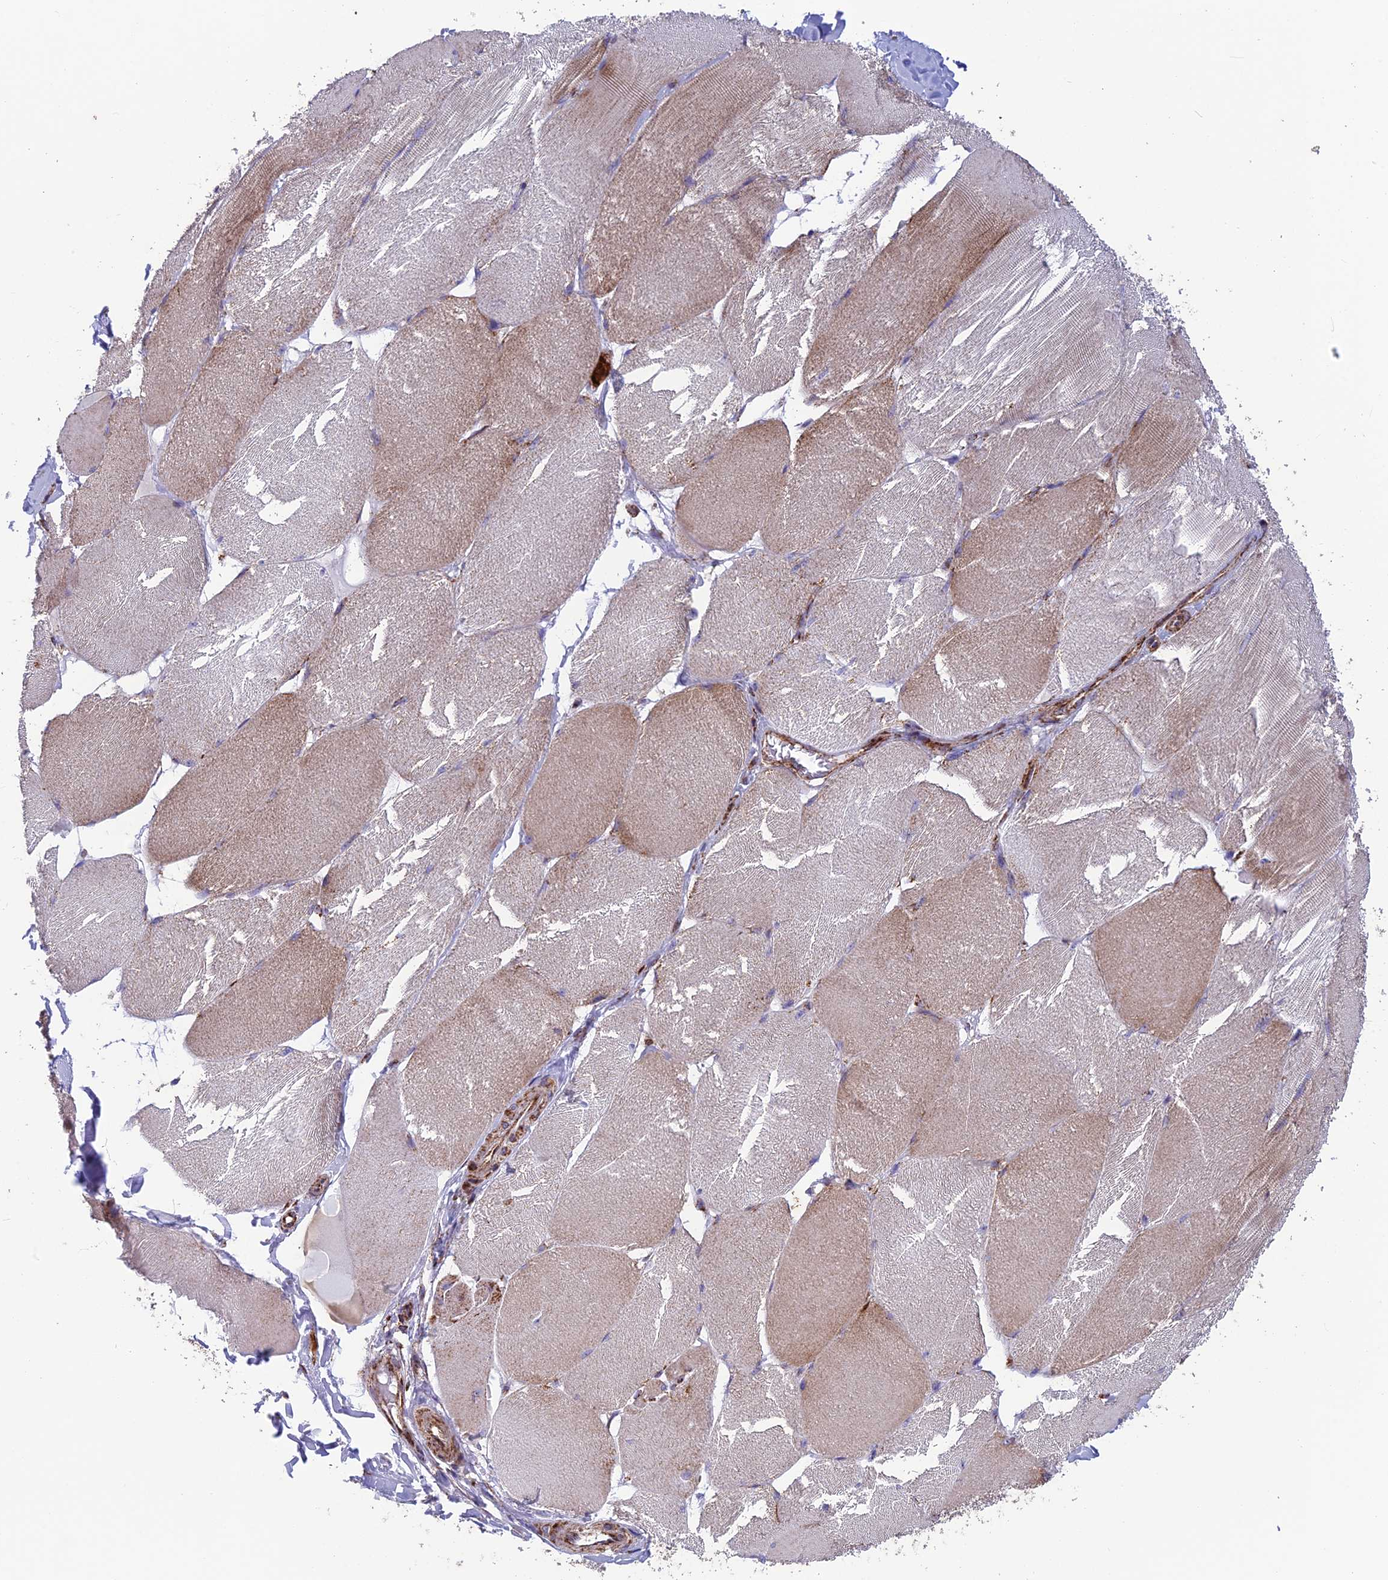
{"staining": {"intensity": "moderate", "quantity": "25%-75%", "location": "cytoplasmic/membranous"}, "tissue": "skeletal muscle", "cell_type": "Myocytes", "image_type": "normal", "snomed": [{"axis": "morphology", "description": "Normal tissue, NOS"}, {"axis": "topography", "description": "Skin"}, {"axis": "topography", "description": "Skeletal muscle"}], "caption": "IHC (DAB (3,3'-diaminobenzidine)) staining of benign human skeletal muscle demonstrates moderate cytoplasmic/membranous protein positivity in about 25%-75% of myocytes.", "gene": "MRPS18B", "patient": {"sex": "male", "age": 83}}